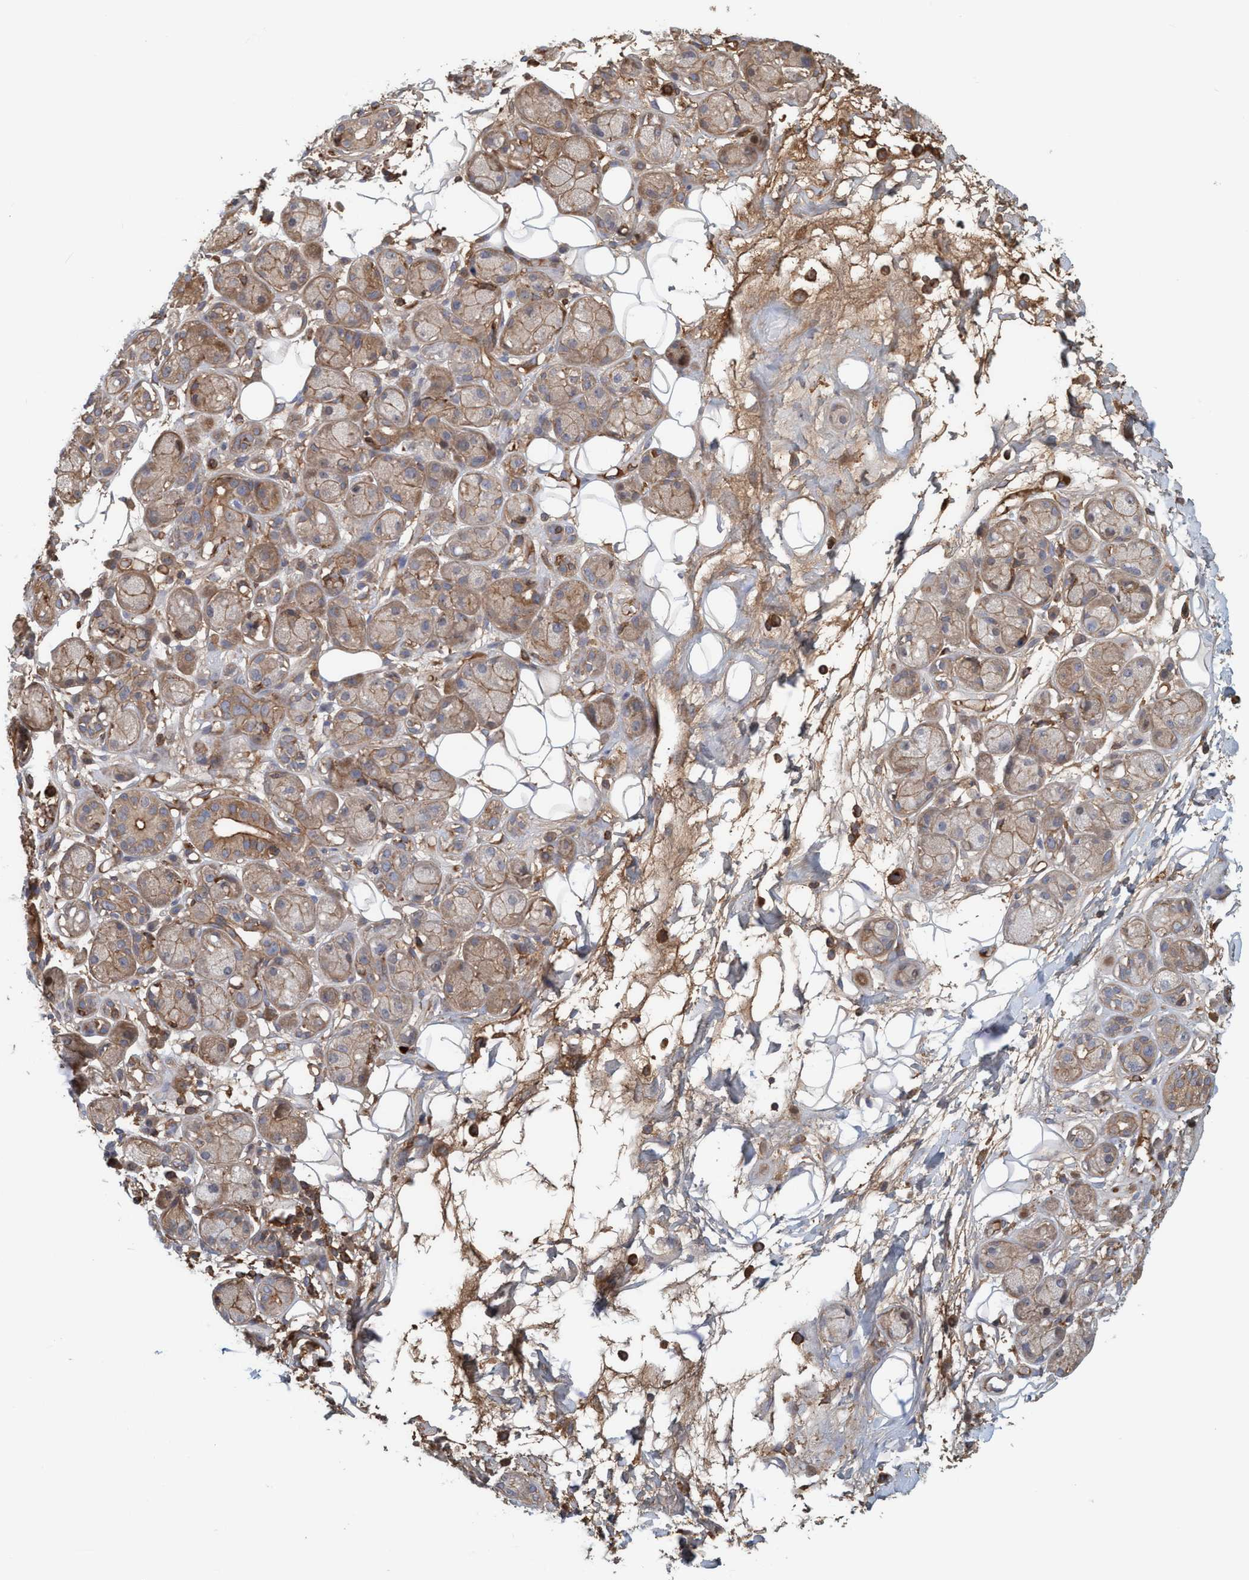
{"staining": {"intensity": "moderate", "quantity": ">75%", "location": "cytoplasmic/membranous"}, "tissue": "adipose tissue", "cell_type": "Adipocytes", "image_type": "normal", "snomed": [{"axis": "morphology", "description": "Normal tissue, NOS"}, {"axis": "morphology", "description": "Inflammation, NOS"}, {"axis": "topography", "description": "Salivary gland"}, {"axis": "topography", "description": "Peripheral nerve tissue"}], "caption": "Immunohistochemistry (DAB (3,3'-diaminobenzidine)) staining of benign human adipose tissue reveals moderate cytoplasmic/membranous protein staining in about >75% of adipocytes.", "gene": "SPECC1", "patient": {"sex": "female", "age": 75}}